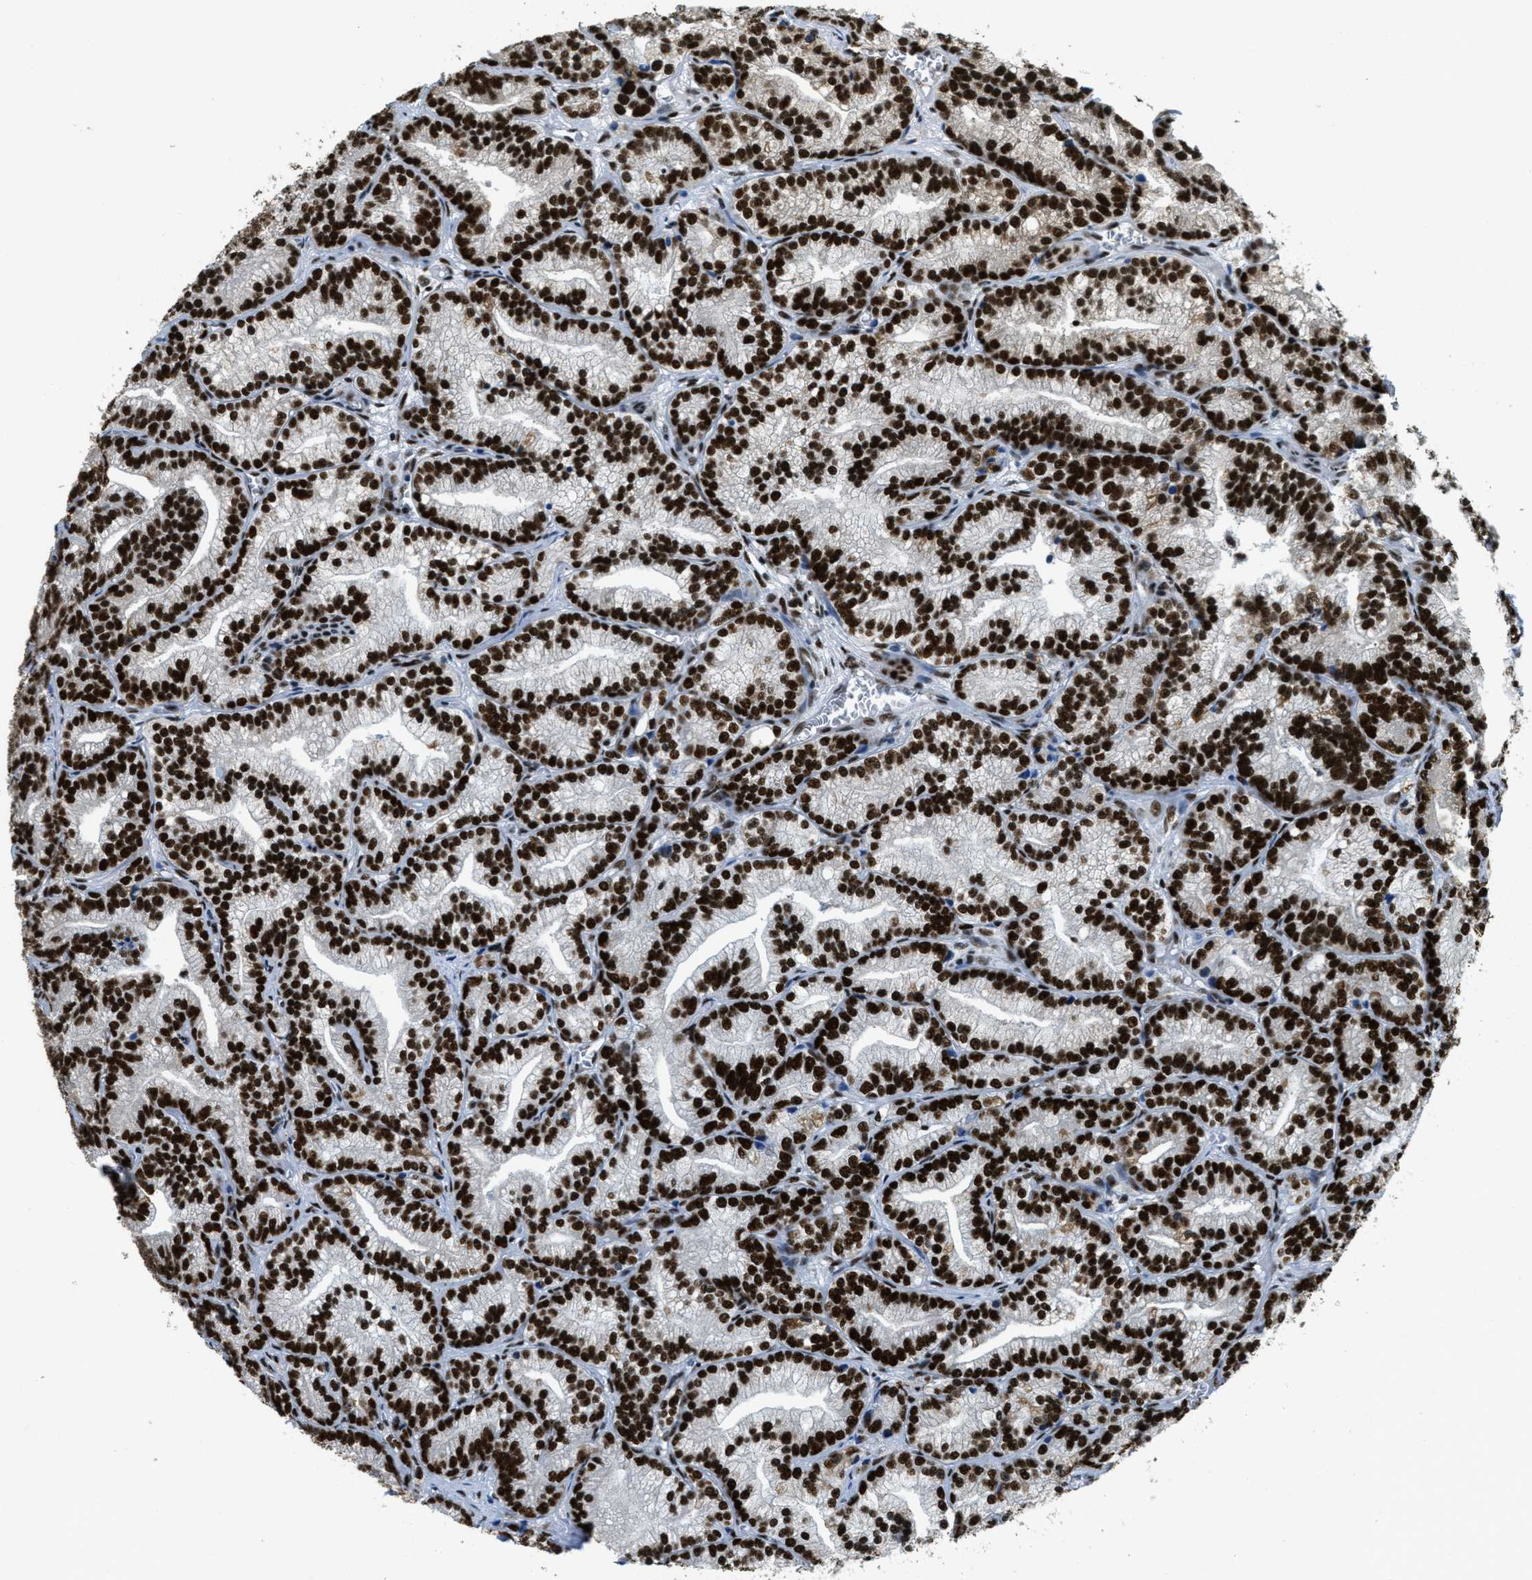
{"staining": {"intensity": "strong", "quantity": ">75%", "location": "cytoplasmic/membranous,nuclear"}, "tissue": "prostate cancer", "cell_type": "Tumor cells", "image_type": "cancer", "snomed": [{"axis": "morphology", "description": "Adenocarcinoma, Low grade"}, {"axis": "topography", "description": "Prostate"}], "caption": "Strong cytoplasmic/membranous and nuclear staining is seen in about >75% of tumor cells in prostate adenocarcinoma (low-grade). Using DAB (3,3'-diaminobenzidine) (brown) and hematoxylin (blue) stains, captured at high magnification using brightfield microscopy.", "gene": "SSB", "patient": {"sex": "male", "age": 89}}